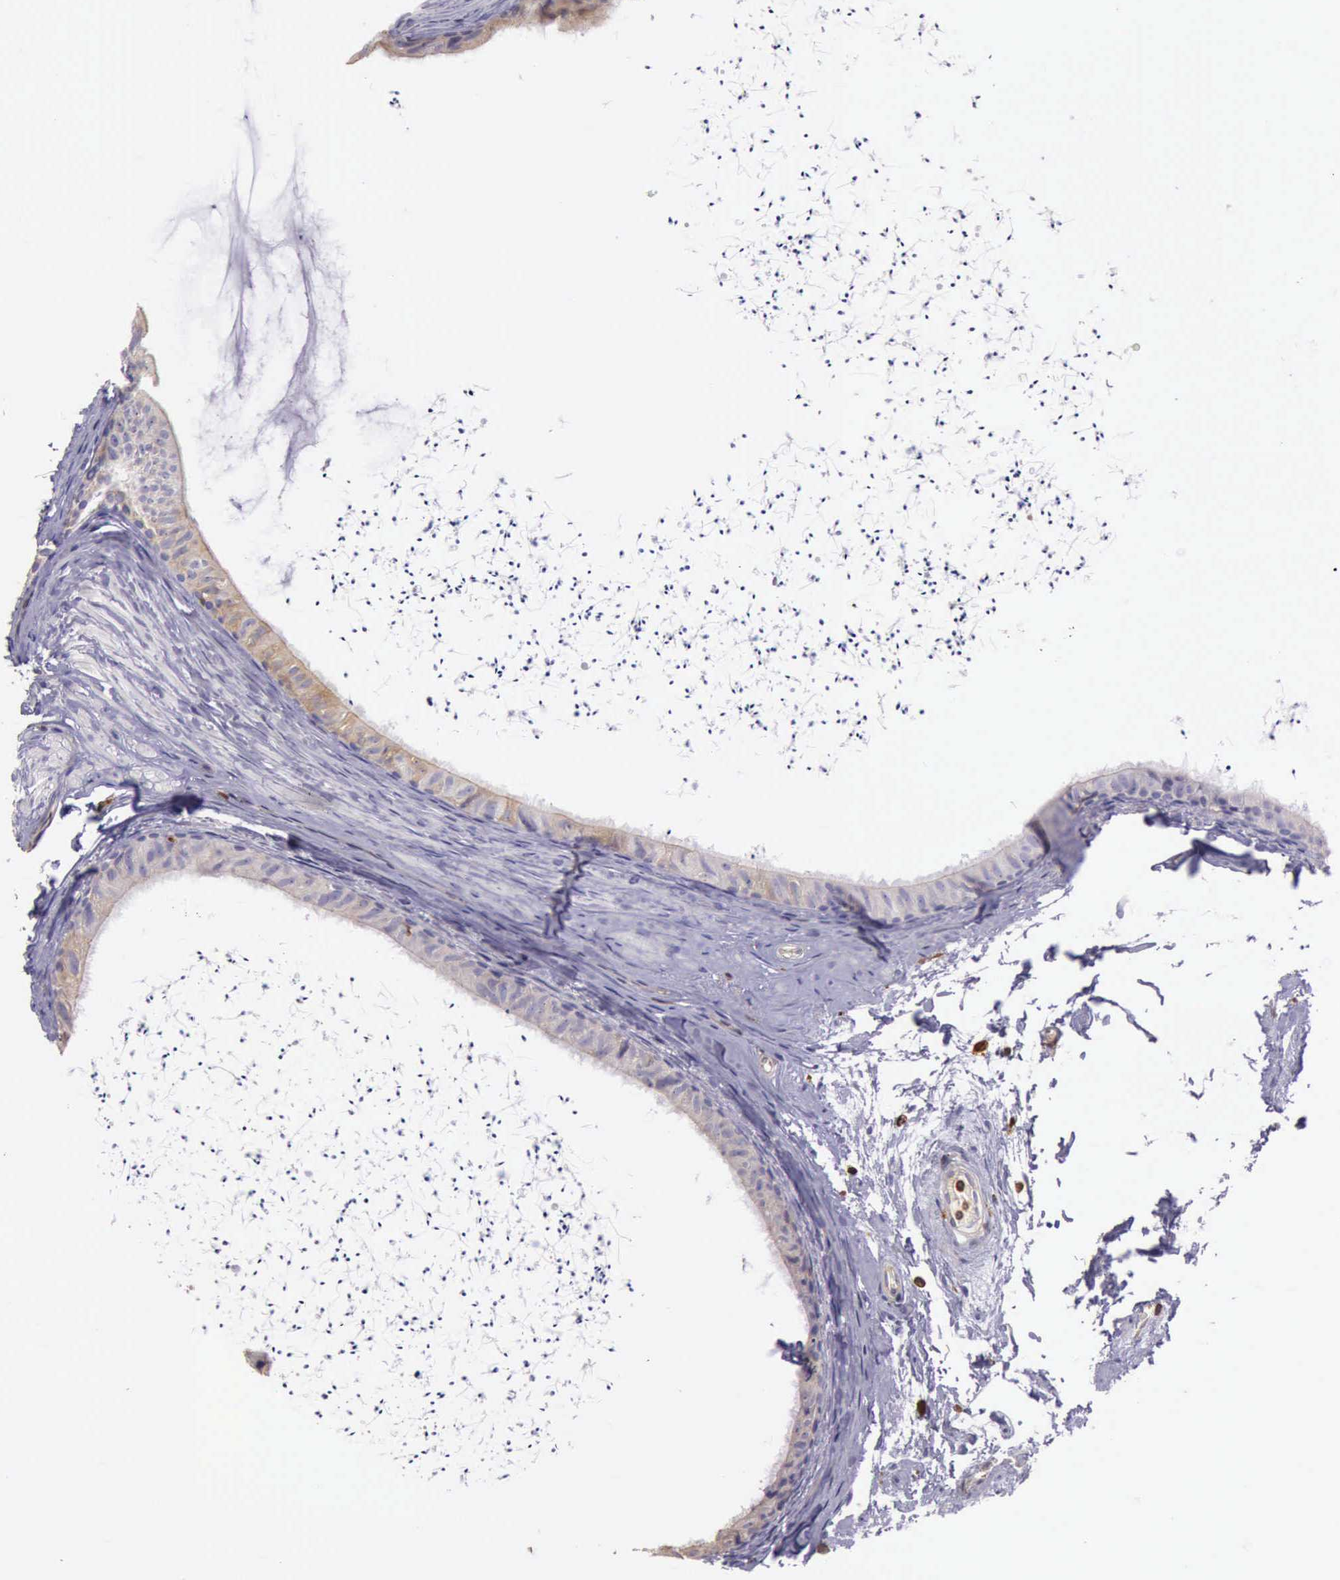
{"staining": {"intensity": "weak", "quantity": "25%-75%", "location": "cytoplasmic/membranous"}, "tissue": "epididymis", "cell_type": "Glandular cells", "image_type": "normal", "snomed": [{"axis": "morphology", "description": "Normal tissue, NOS"}, {"axis": "topography", "description": "Epididymis"}], "caption": "The image exhibits a brown stain indicating the presence of a protein in the cytoplasmic/membranous of glandular cells in epididymis. (IHC, brightfield microscopy, high magnification).", "gene": "ARHGAP4", "patient": {"sex": "male", "age": 77}}